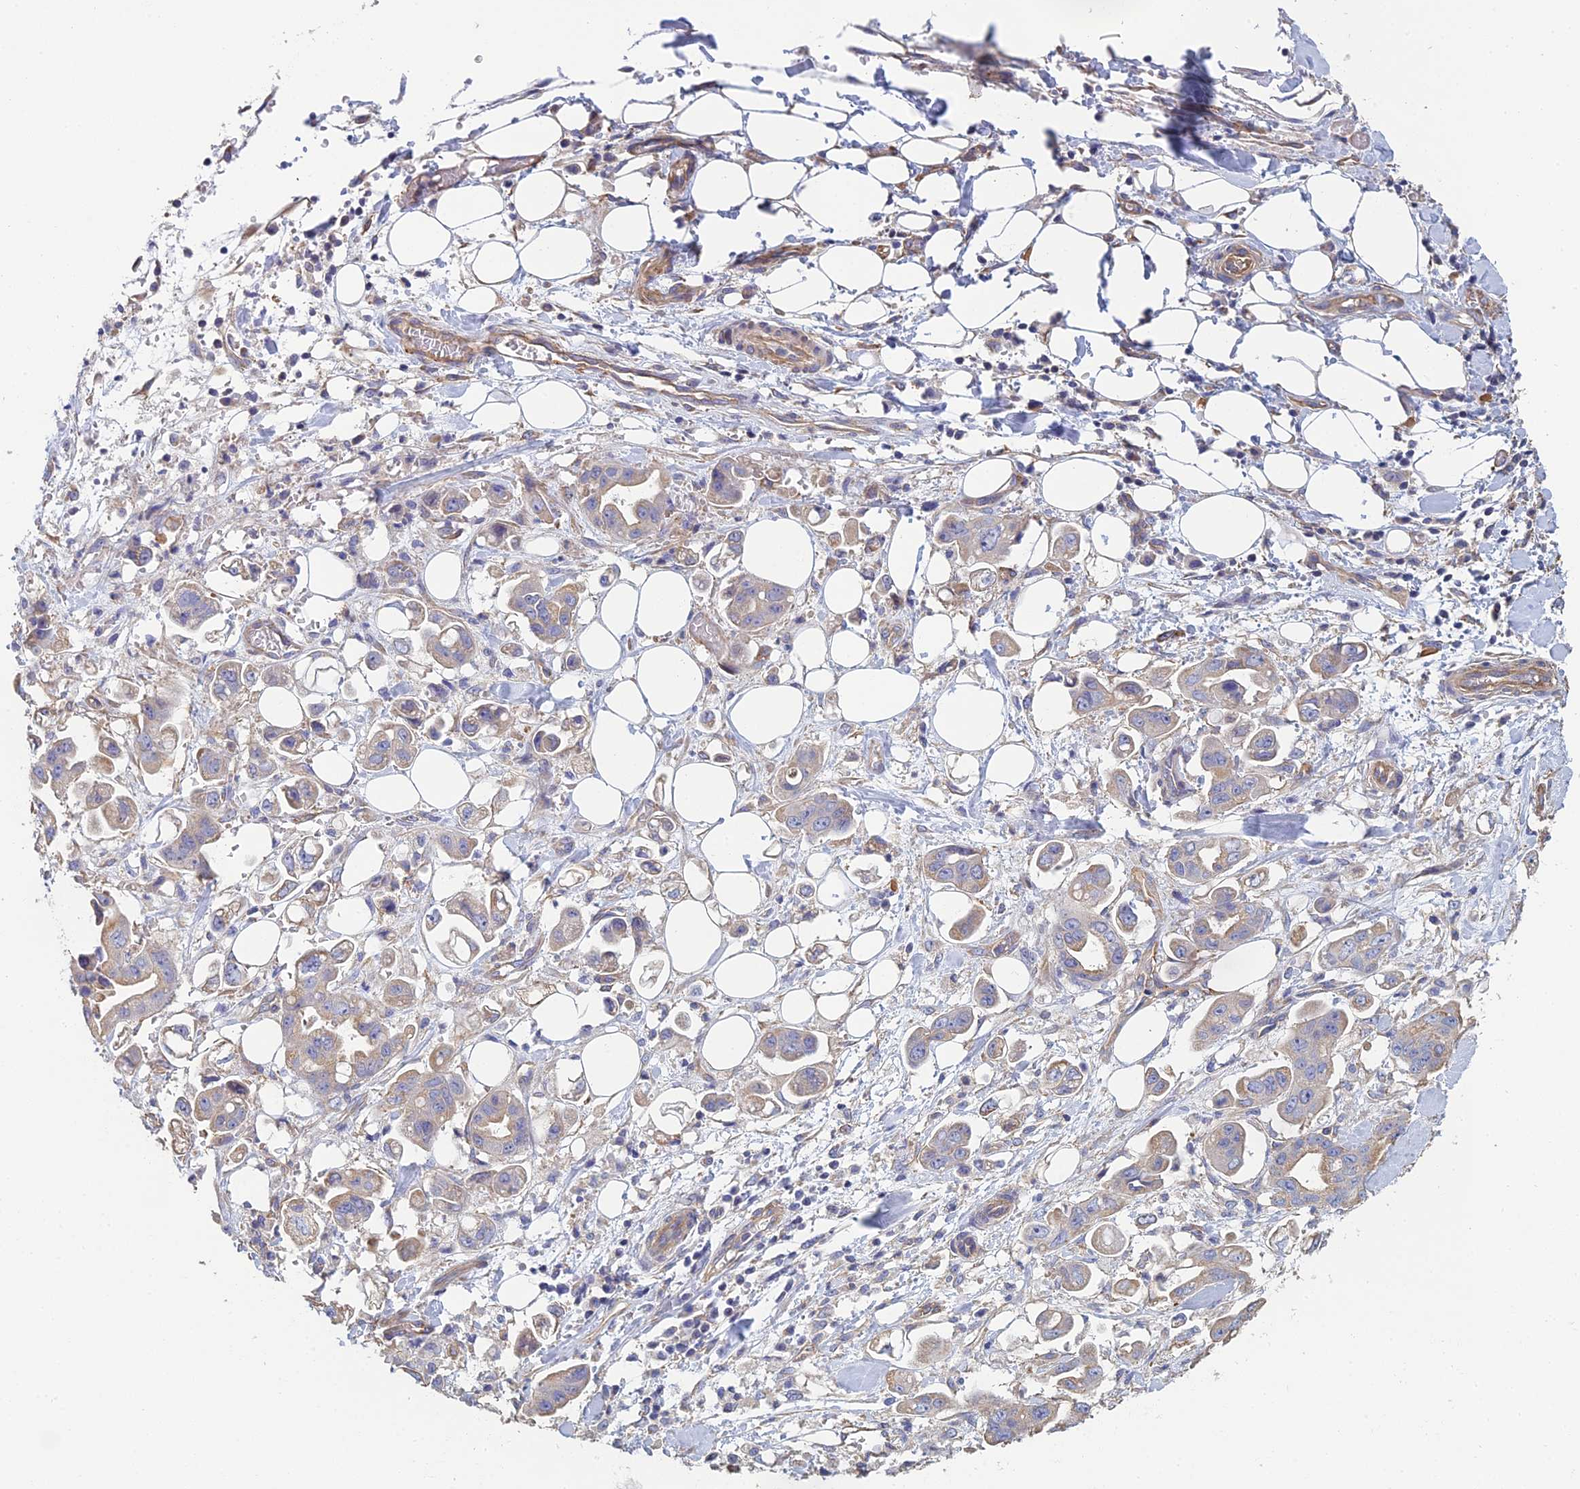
{"staining": {"intensity": "negative", "quantity": "none", "location": "none"}, "tissue": "stomach cancer", "cell_type": "Tumor cells", "image_type": "cancer", "snomed": [{"axis": "morphology", "description": "Adenocarcinoma, NOS"}, {"axis": "topography", "description": "Stomach"}], "caption": "Stomach adenocarcinoma was stained to show a protein in brown. There is no significant expression in tumor cells.", "gene": "PCDHA5", "patient": {"sex": "male", "age": 62}}